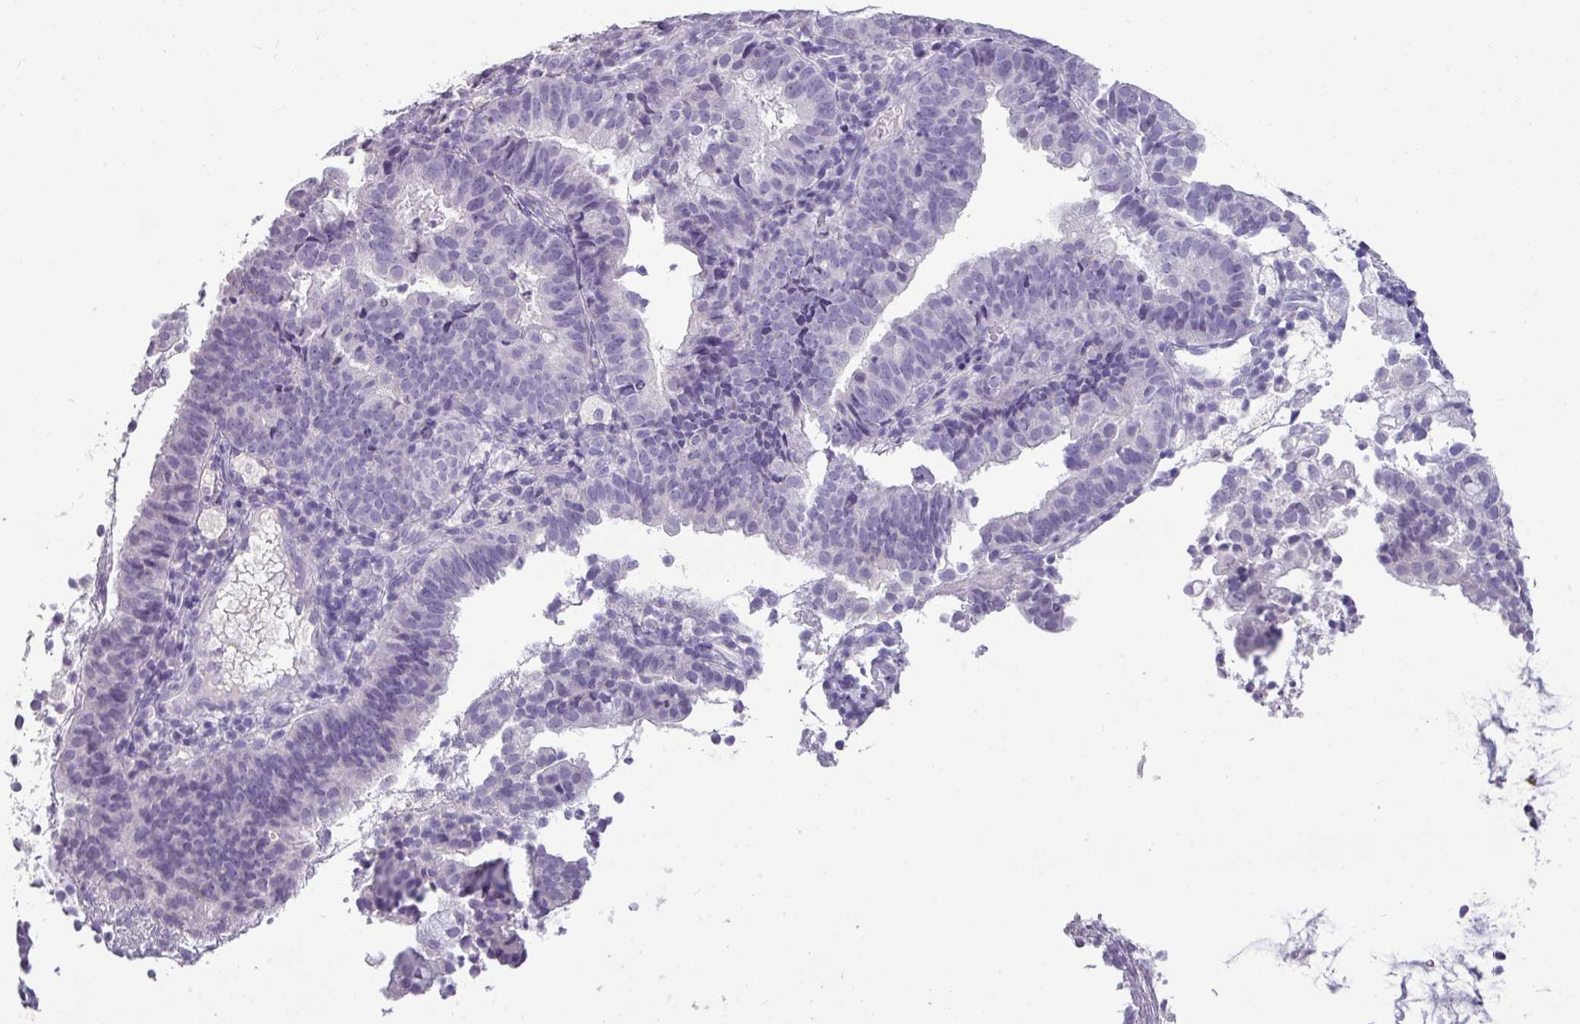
{"staining": {"intensity": "negative", "quantity": "none", "location": "none"}, "tissue": "endometrial cancer", "cell_type": "Tumor cells", "image_type": "cancer", "snomed": [{"axis": "morphology", "description": "Adenocarcinoma, NOS"}, {"axis": "topography", "description": "Endometrium"}], "caption": "The photomicrograph displays no staining of tumor cells in endometrial cancer.", "gene": "TMEM91", "patient": {"sex": "female", "age": 80}}